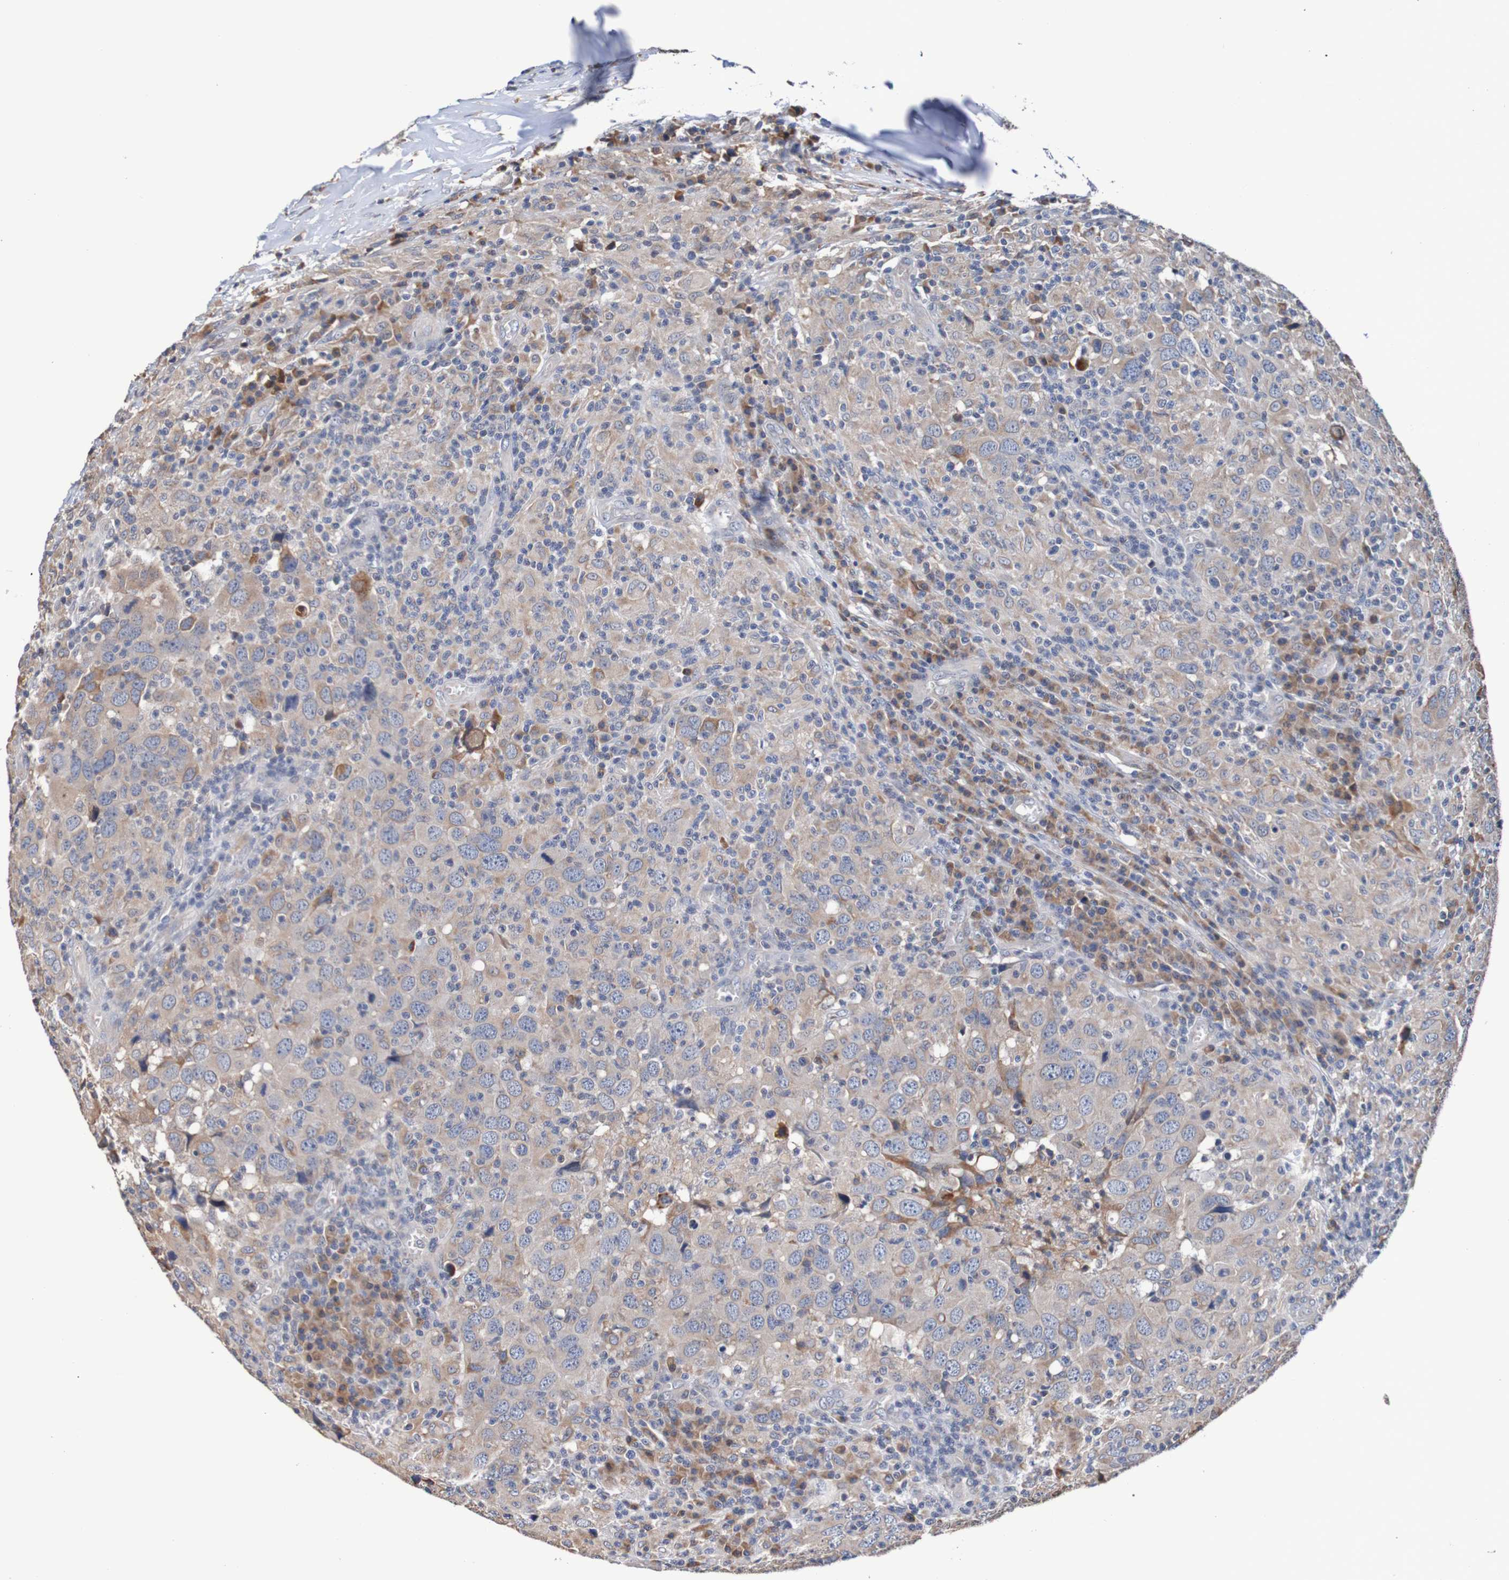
{"staining": {"intensity": "weak", "quantity": ">75%", "location": "cytoplasmic/membranous"}, "tissue": "head and neck cancer", "cell_type": "Tumor cells", "image_type": "cancer", "snomed": [{"axis": "morphology", "description": "Adenocarcinoma, NOS"}, {"axis": "topography", "description": "Salivary gland"}, {"axis": "topography", "description": "Head-Neck"}], "caption": "Head and neck cancer (adenocarcinoma) was stained to show a protein in brown. There is low levels of weak cytoplasmic/membranous staining in about >75% of tumor cells.", "gene": "FIBP", "patient": {"sex": "female", "age": 65}}